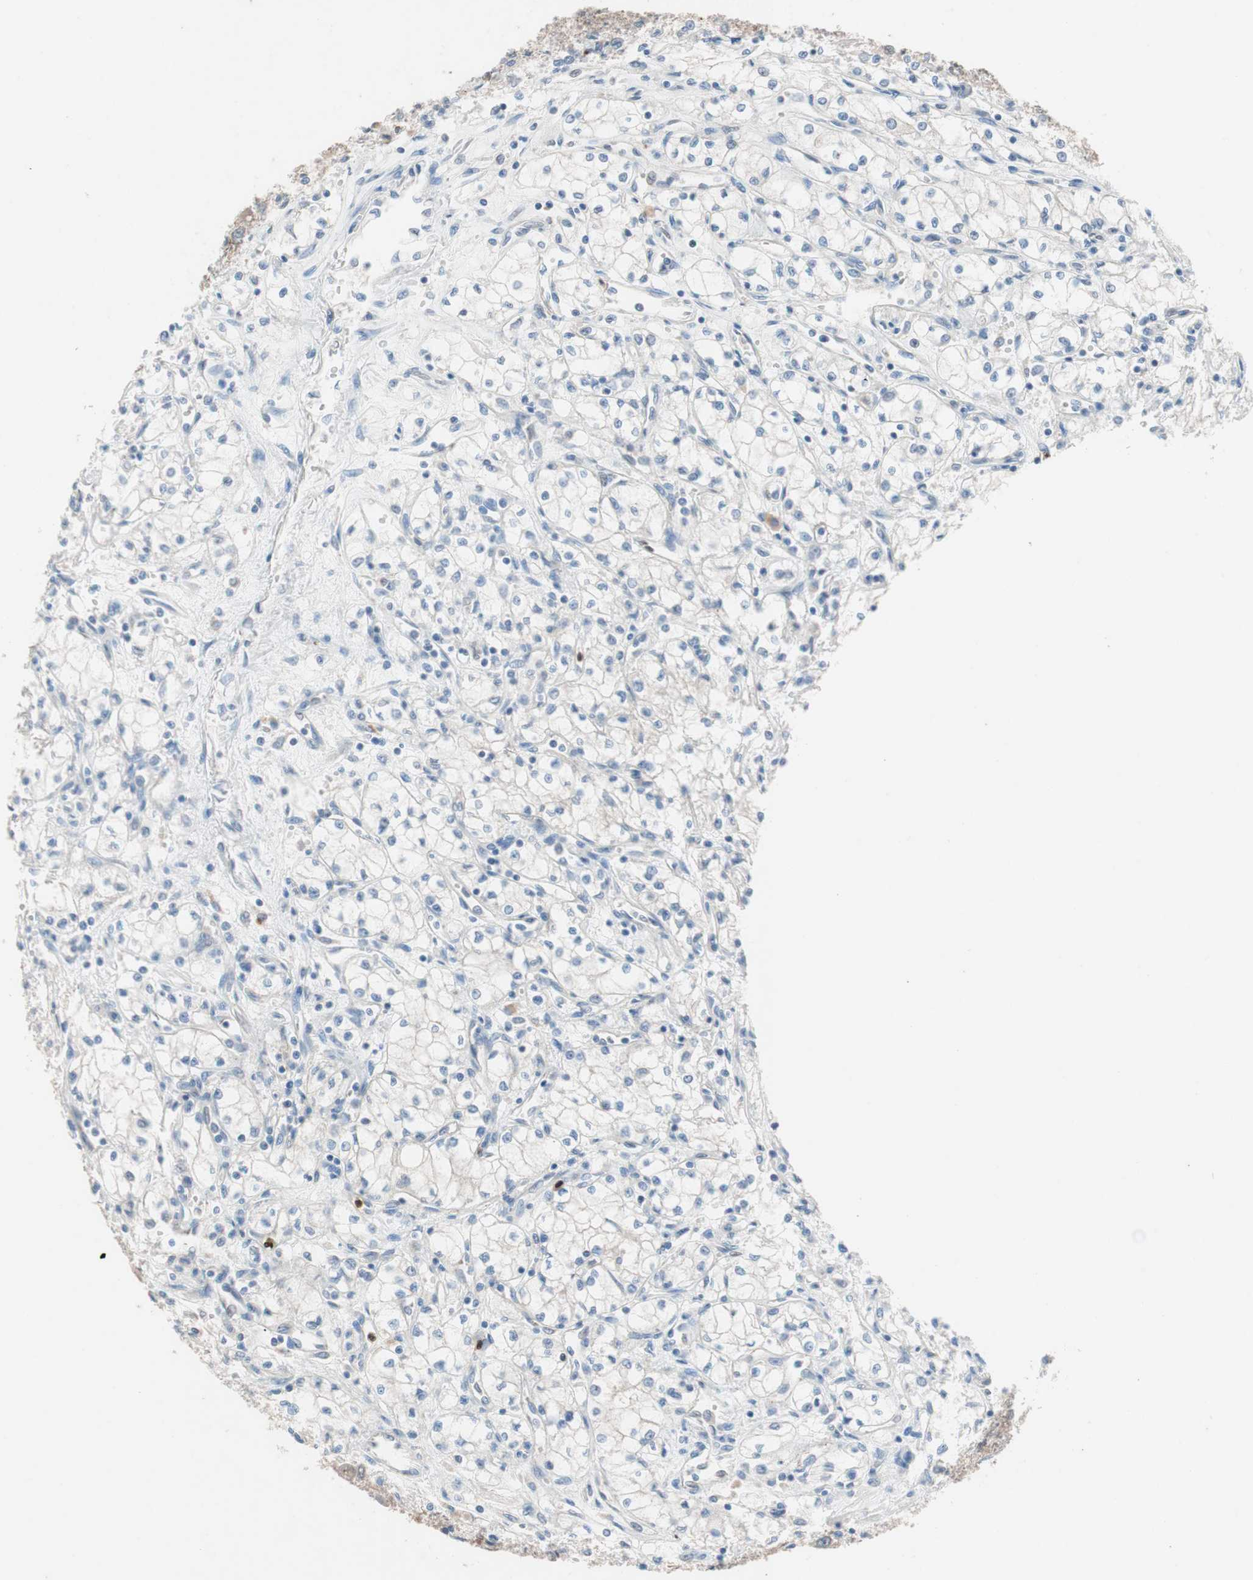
{"staining": {"intensity": "negative", "quantity": "none", "location": "none"}, "tissue": "renal cancer", "cell_type": "Tumor cells", "image_type": "cancer", "snomed": [{"axis": "morphology", "description": "Normal tissue, NOS"}, {"axis": "morphology", "description": "Adenocarcinoma, NOS"}, {"axis": "topography", "description": "Kidney"}], "caption": "IHC photomicrograph of human renal adenocarcinoma stained for a protein (brown), which exhibits no expression in tumor cells. (IHC, brightfield microscopy, high magnification).", "gene": "CLEC4D", "patient": {"sex": "male", "age": 59}}